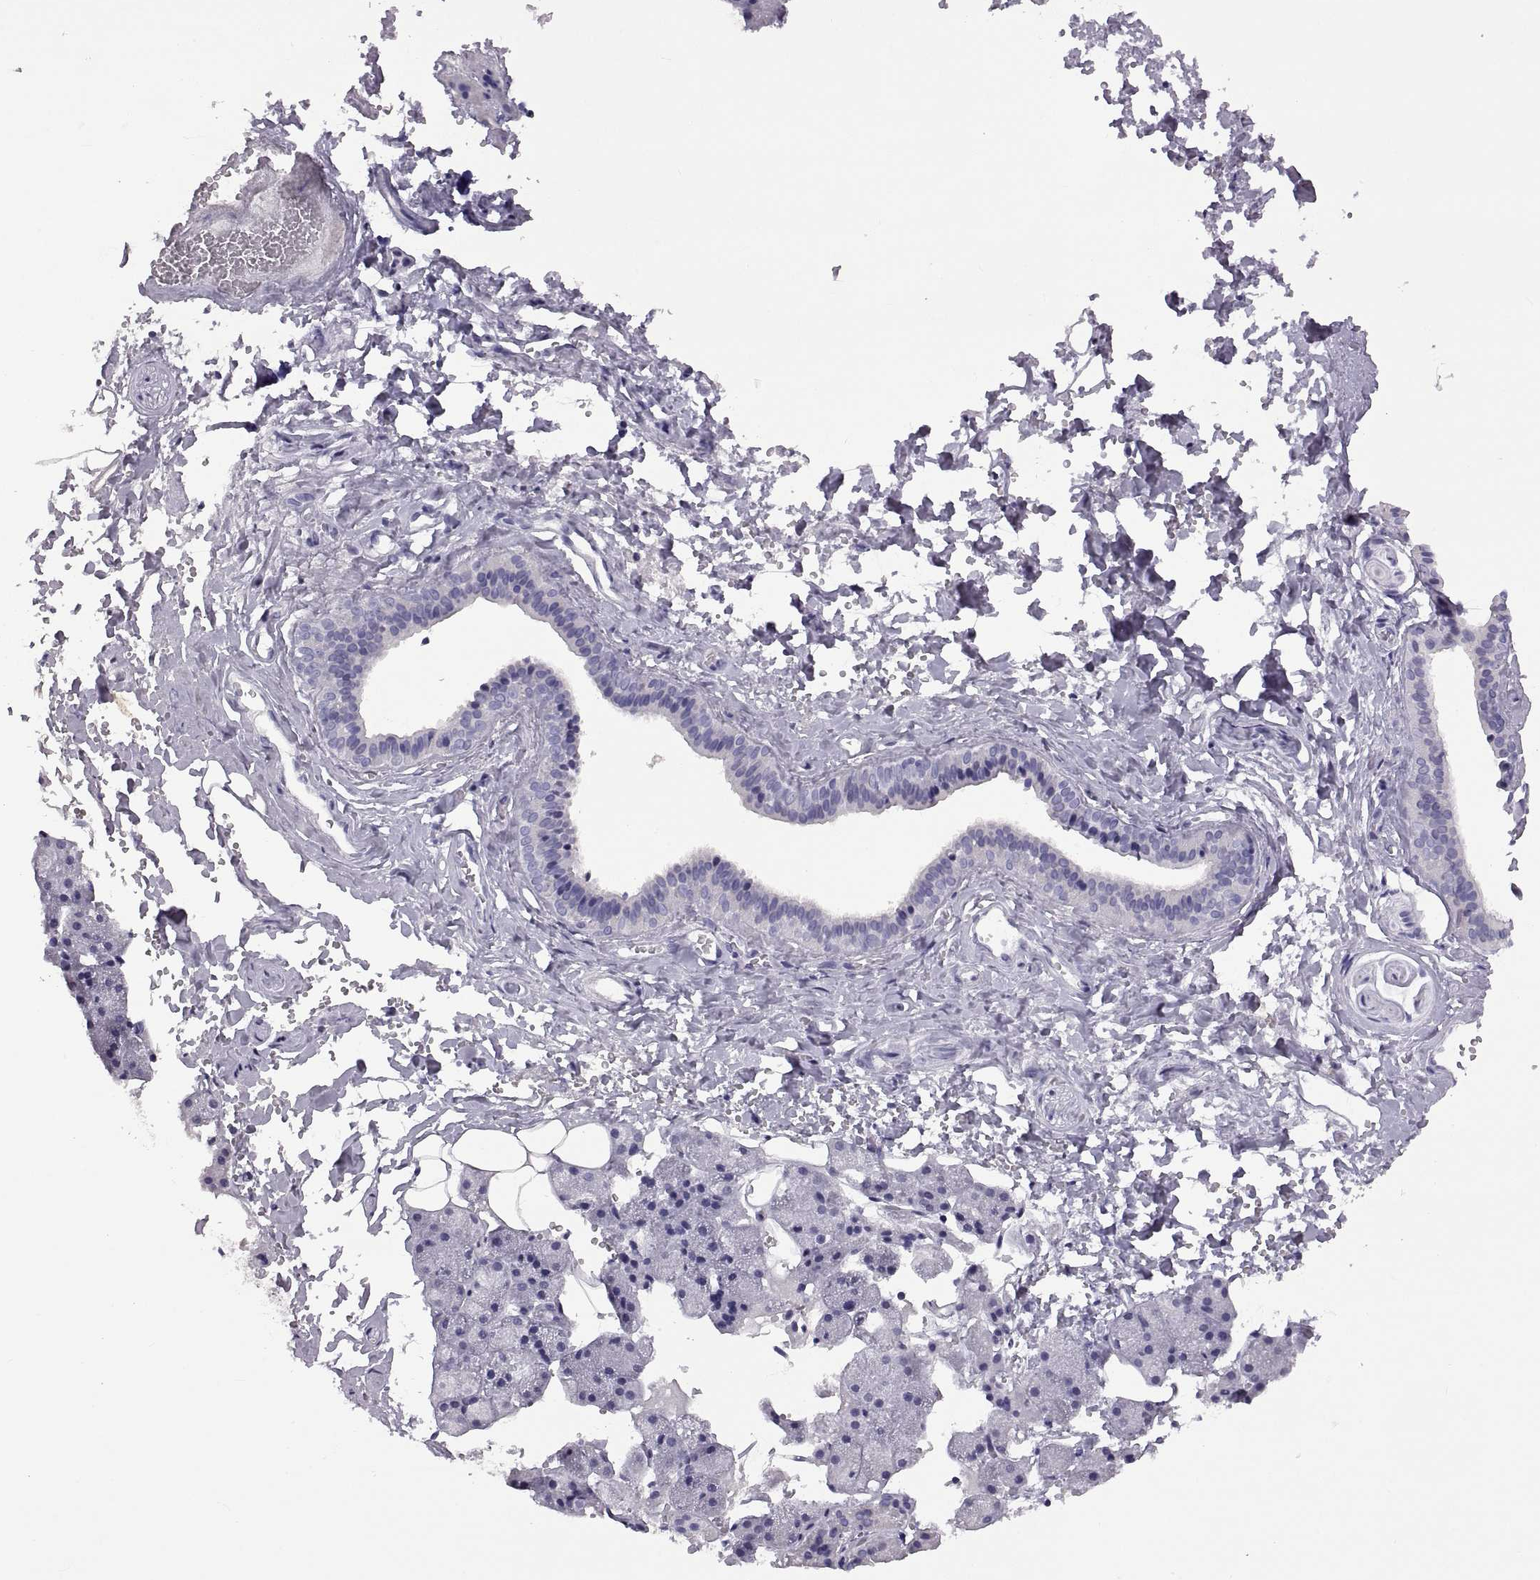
{"staining": {"intensity": "negative", "quantity": "none", "location": "none"}, "tissue": "salivary gland", "cell_type": "Glandular cells", "image_type": "normal", "snomed": [{"axis": "morphology", "description": "Normal tissue, NOS"}, {"axis": "topography", "description": "Salivary gland"}], "caption": "Micrograph shows no protein positivity in glandular cells of normal salivary gland.", "gene": "RDM1", "patient": {"sex": "male", "age": 38}}